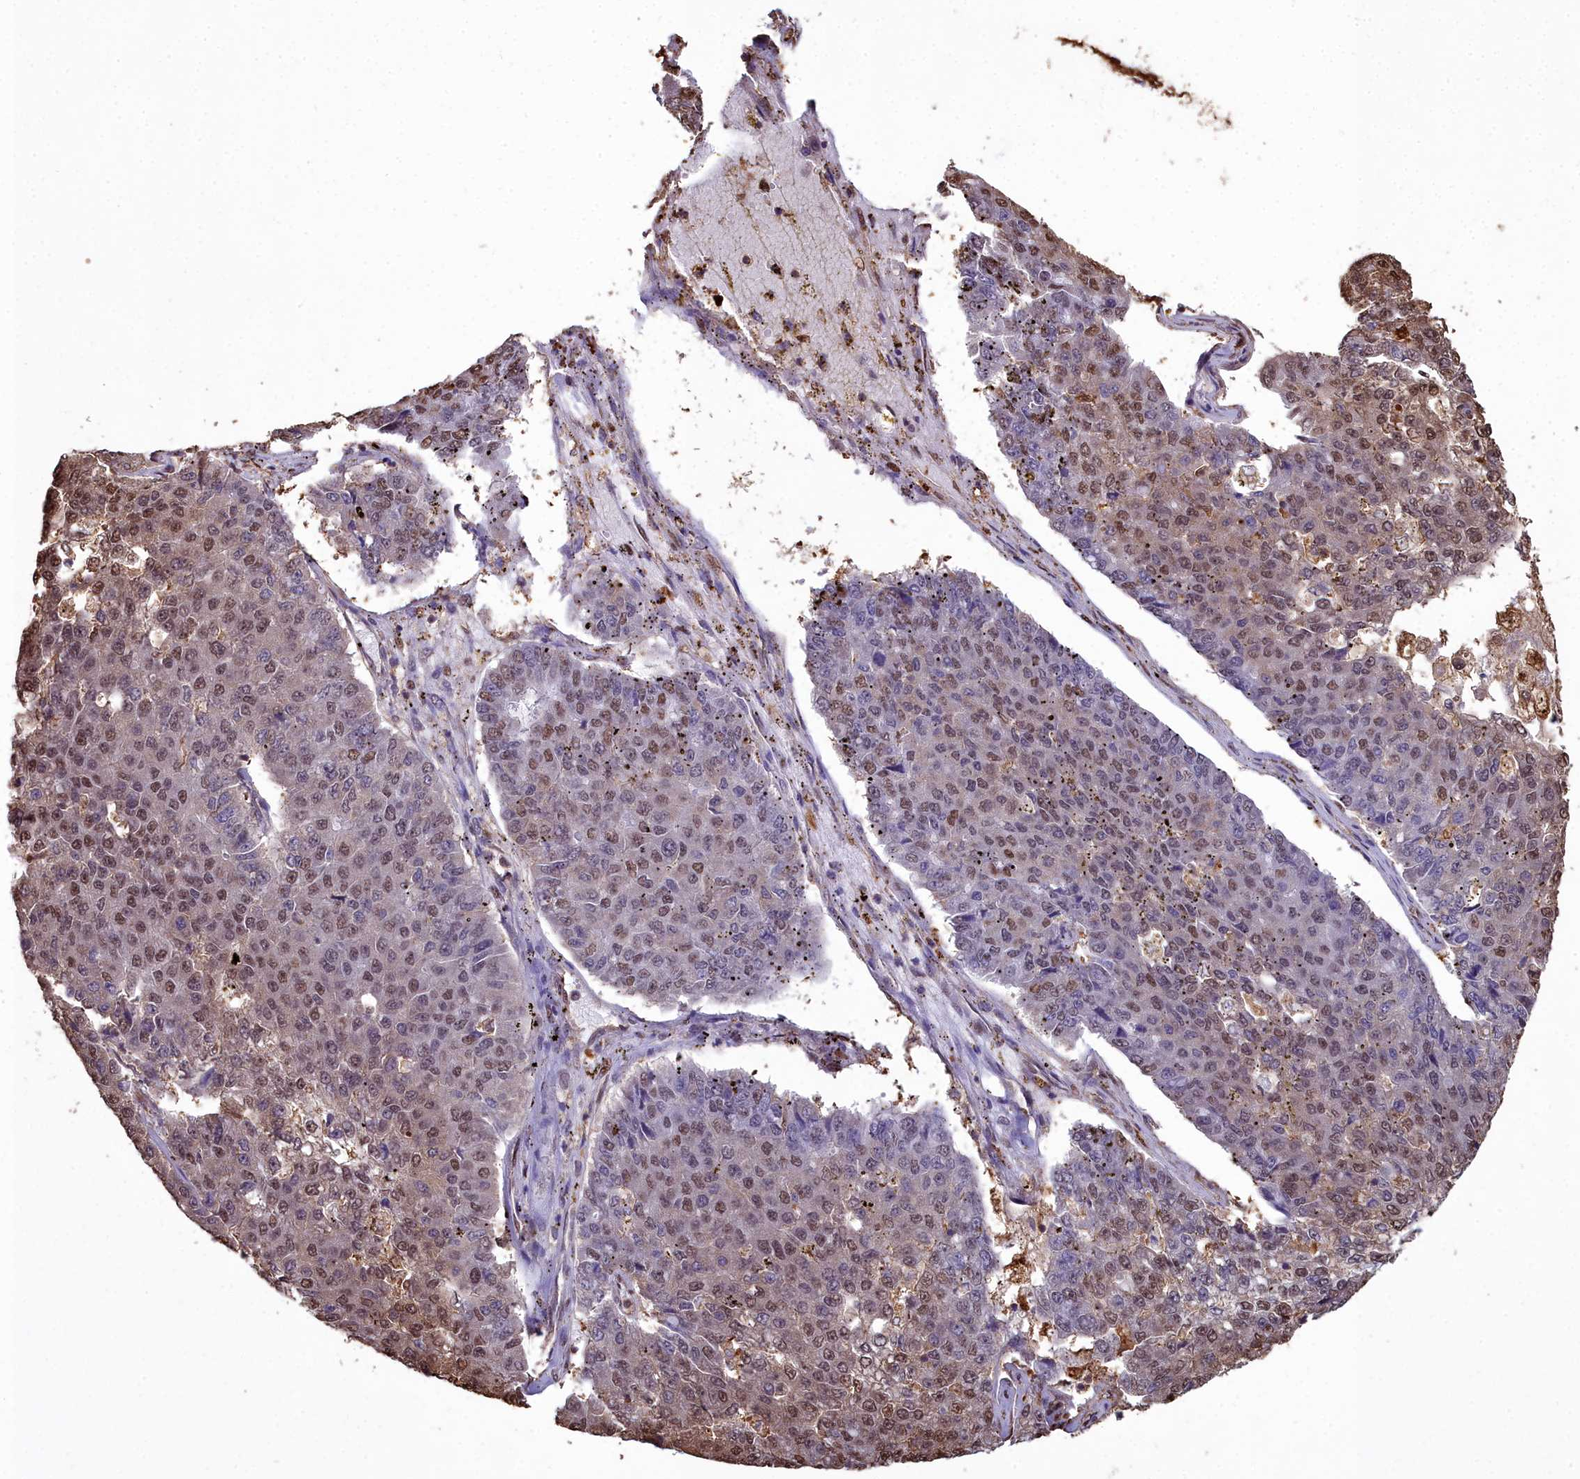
{"staining": {"intensity": "moderate", "quantity": ">75%", "location": "nuclear"}, "tissue": "pancreatic cancer", "cell_type": "Tumor cells", "image_type": "cancer", "snomed": [{"axis": "morphology", "description": "Adenocarcinoma, NOS"}, {"axis": "topography", "description": "Pancreas"}], "caption": "Tumor cells show medium levels of moderate nuclear positivity in approximately >75% of cells in human pancreatic cancer. The staining was performed using DAB (3,3'-diaminobenzidine), with brown indicating positive protein expression. Nuclei are stained blue with hematoxylin.", "gene": "GAPDH", "patient": {"sex": "male", "age": 50}}